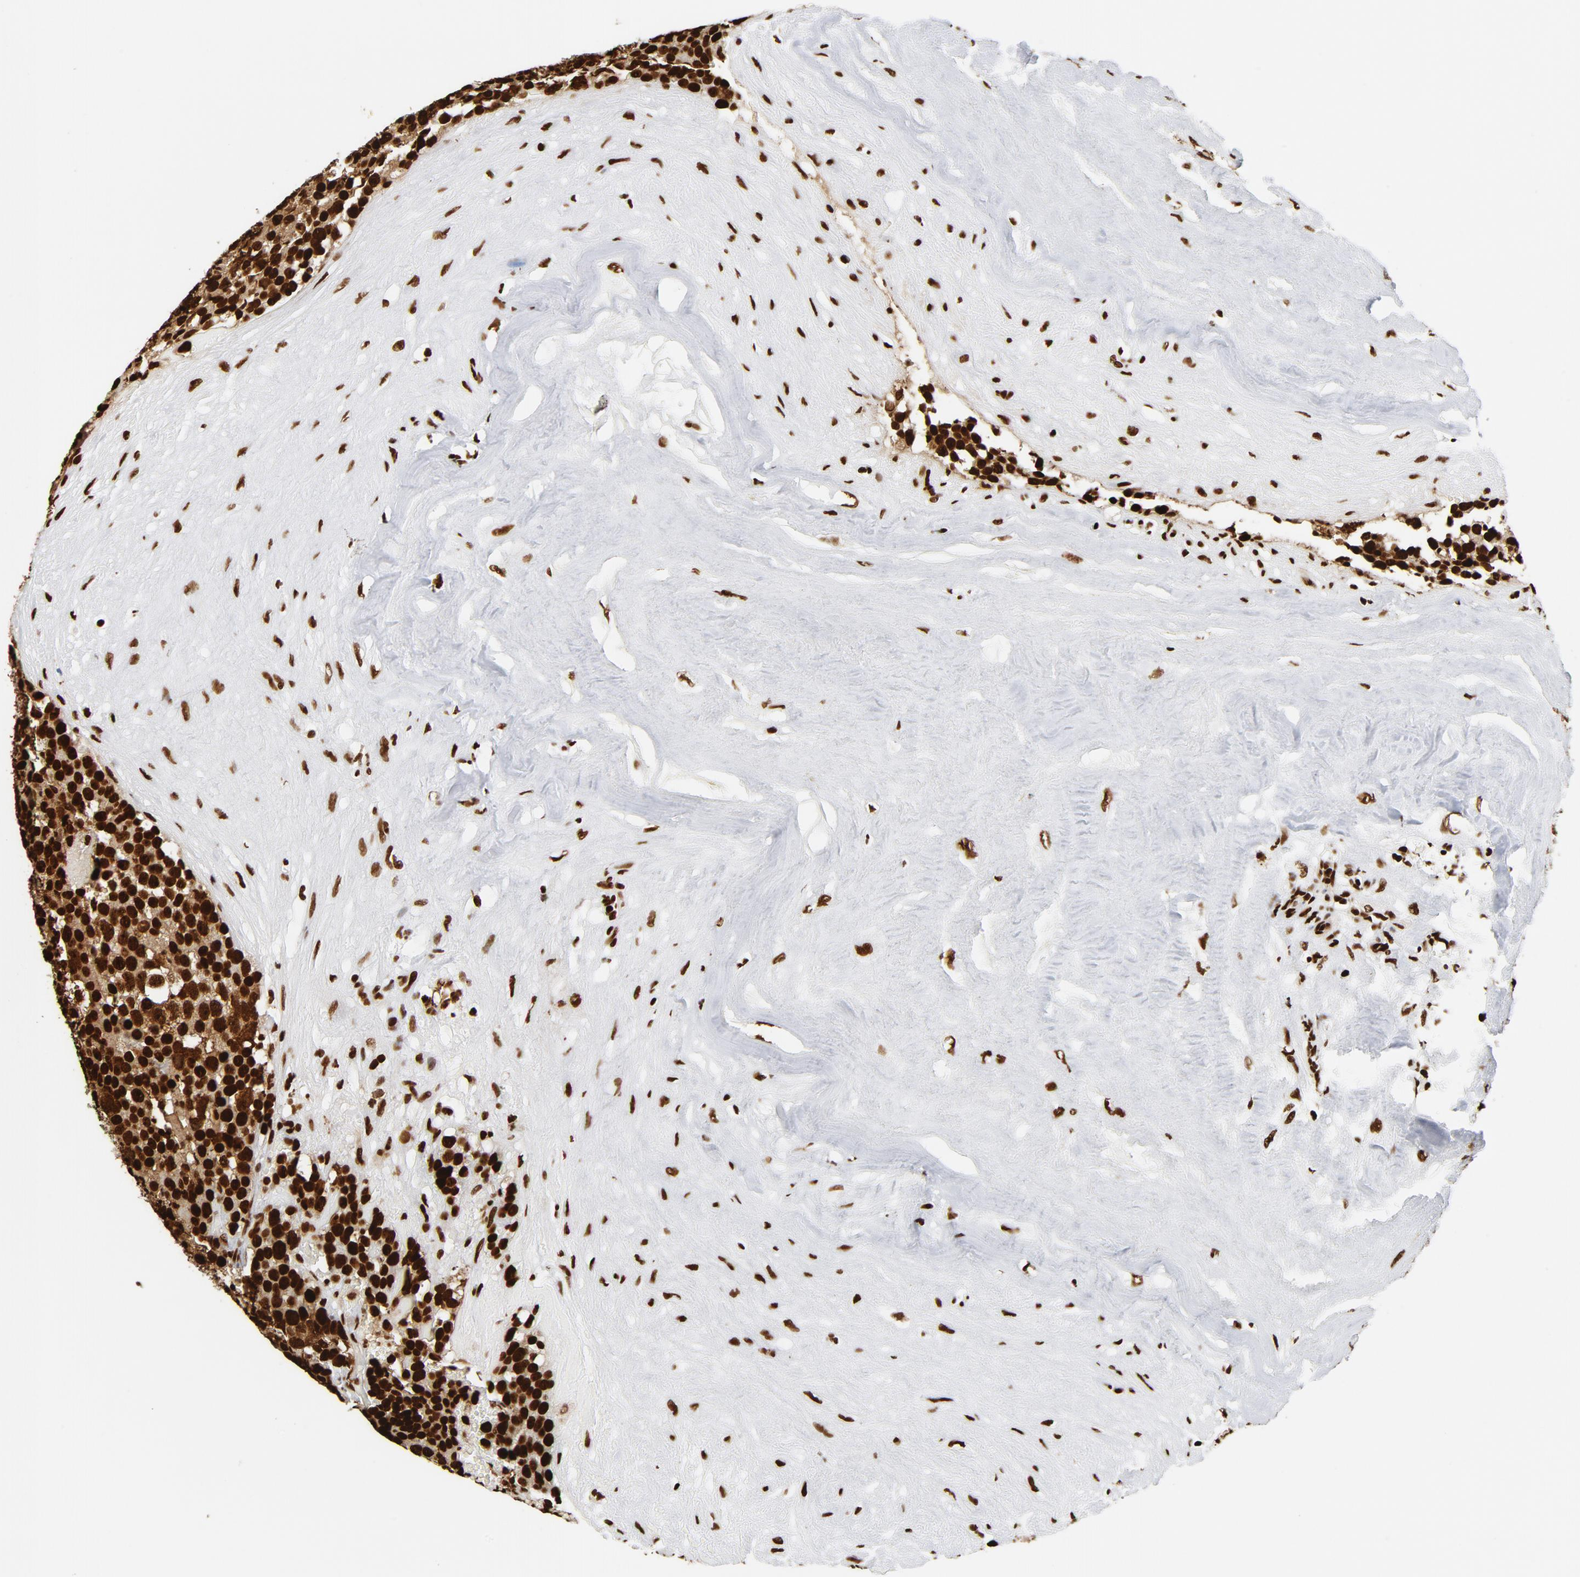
{"staining": {"intensity": "strong", "quantity": ">75%", "location": "cytoplasmic/membranous,nuclear"}, "tissue": "testis cancer", "cell_type": "Tumor cells", "image_type": "cancer", "snomed": [{"axis": "morphology", "description": "Seminoma, NOS"}, {"axis": "topography", "description": "Testis"}], "caption": "Immunohistochemistry staining of testis cancer (seminoma), which shows high levels of strong cytoplasmic/membranous and nuclear positivity in approximately >75% of tumor cells indicating strong cytoplasmic/membranous and nuclear protein expression. The staining was performed using DAB (brown) for protein detection and nuclei were counterstained in hematoxylin (blue).", "gene": "XRCC6", "patient": {"sex": "male", "age": 71}}